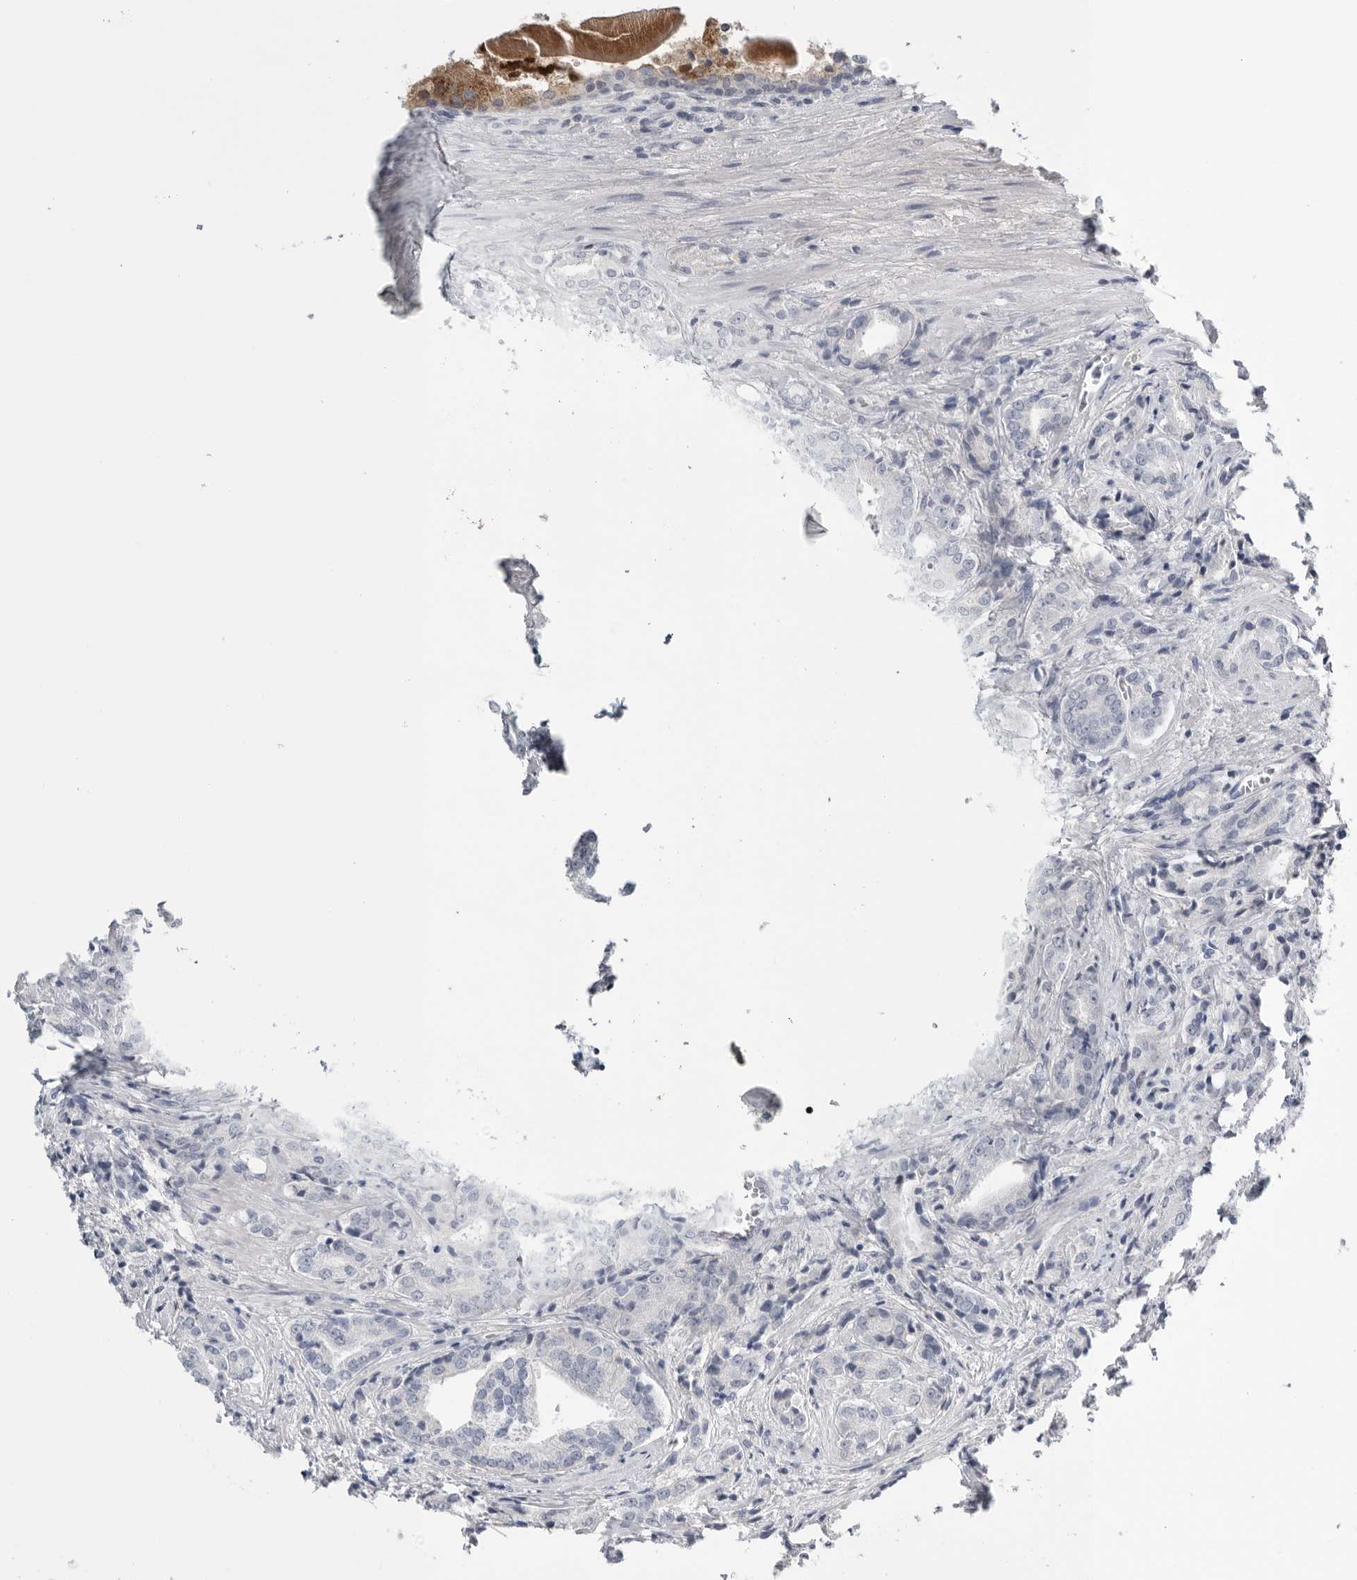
{"staining": {"intensity": "negative", "quantity": "none", "location": "none"}, "tissue": "prostate cancer", "cell_type": "Tumor cells", "image_type": "cancer", "snomed": [{"axis": "morphology", "description": "Adenocarcinoma, High grade"}, {"axis": "topography", "description": "Prostate"}], "caption": "DAB (3,3'-diaminobenzidine) immunohistochemical staining of prostate adenocarcinoma (high-grade) shows no significant positivity in tumor cells.", "gene": "TIMP1", "patient": {"sex": "male", "age": 57}}